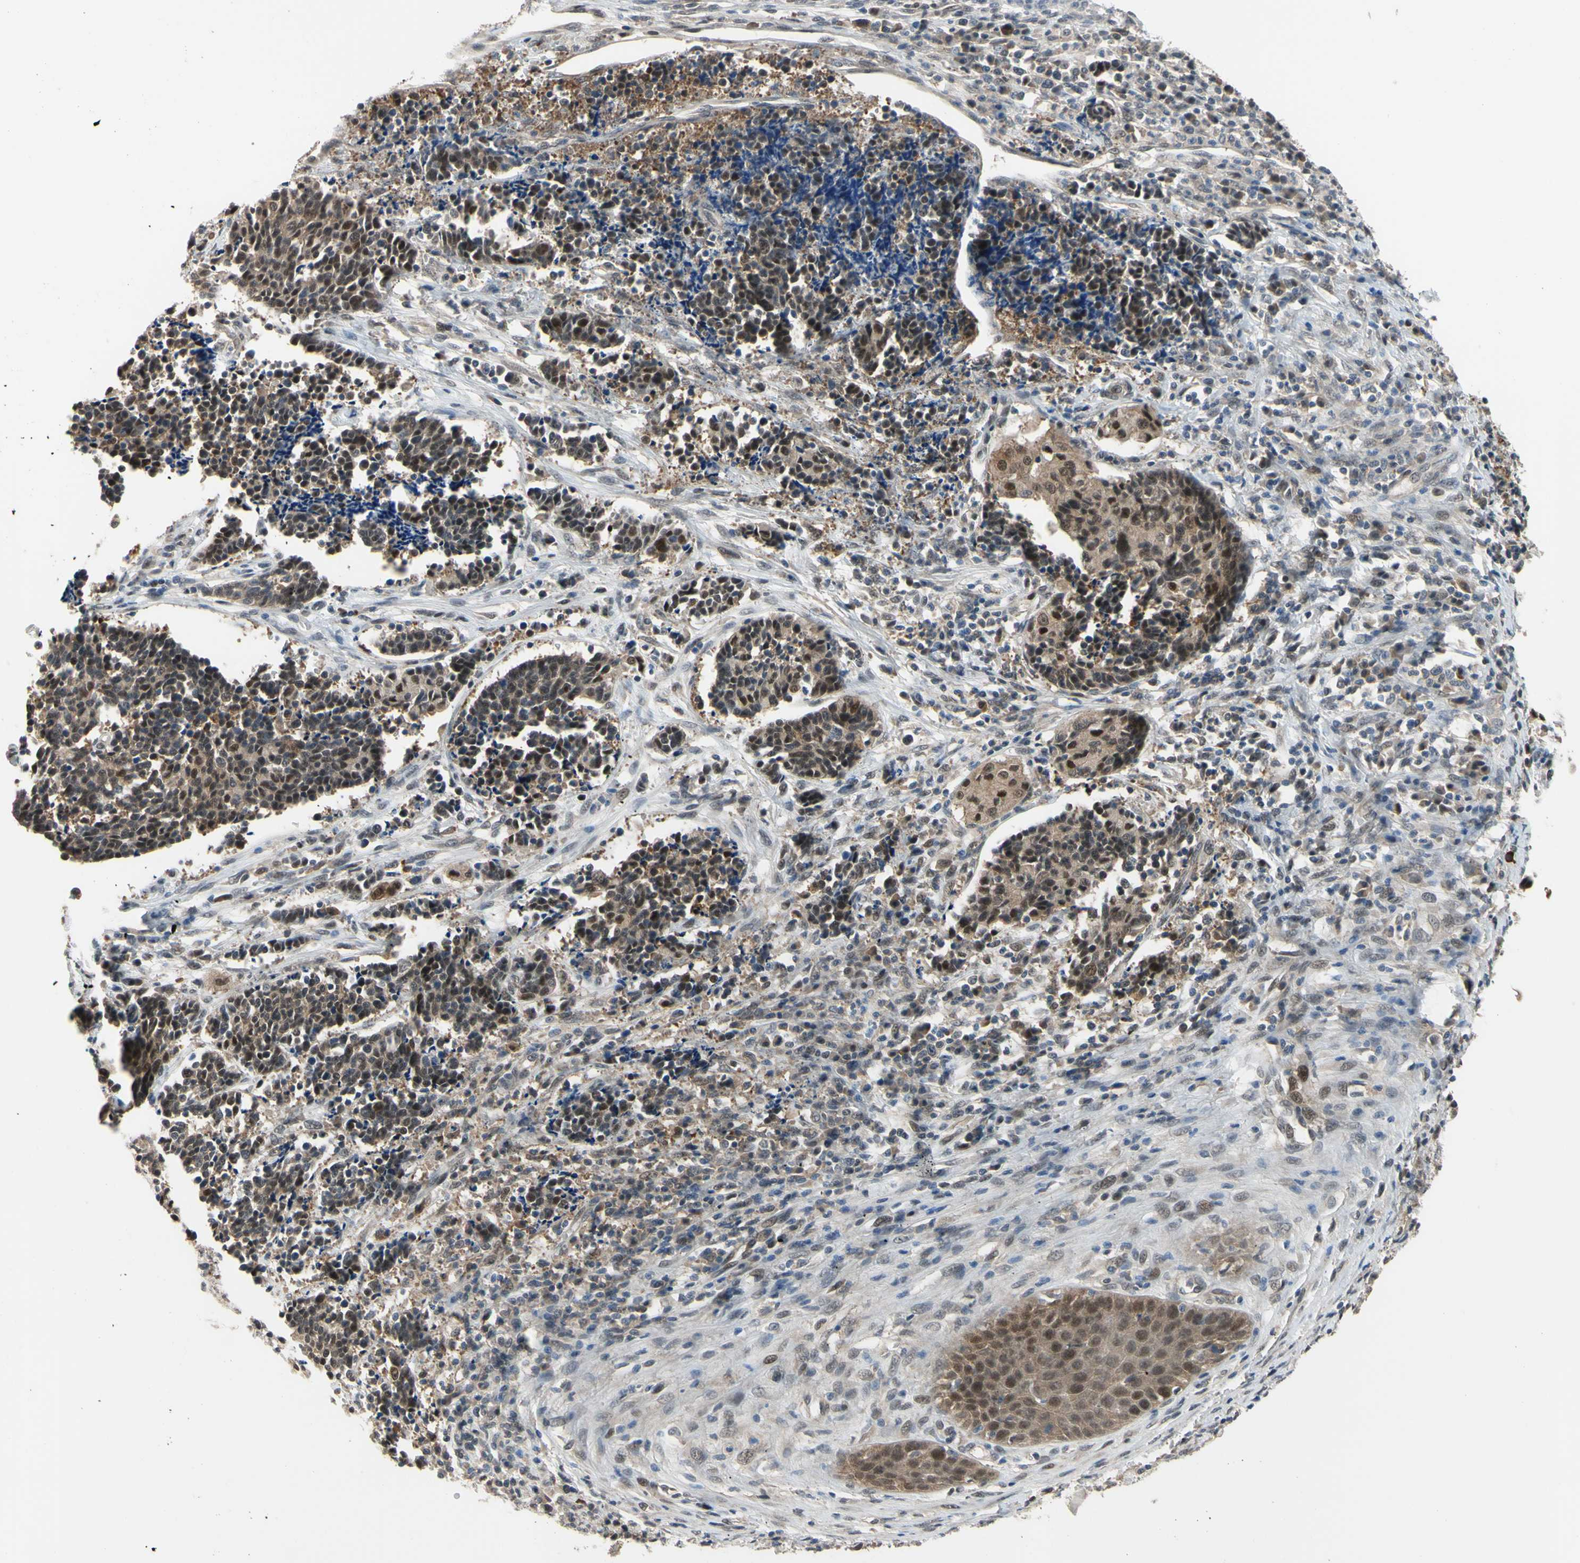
{"staining": {"intensity": "moderate", "quantity": "25%-75%", "location": "cytoplasmic/membranous,nuclear"}, "tissue": "cervical cancer", "cell_type": "Tumor cells", "image_type": "cancer", "snomed": [{"axis": "morphology", "description": "Squamous cell carcinoma, NOS"}, {"axis": "topography", "description": "Cervix"}], "caption": "DAB immunohistochemical staining of human cervical cancer (squamous cell carcinoma) shows moderate cytoplasmic/membranous and nuclear protein positivity in approximately 25%-75% of tumor cells.", "gene": "HSPA4", "patient": {"sex": "female", "age": 35}}